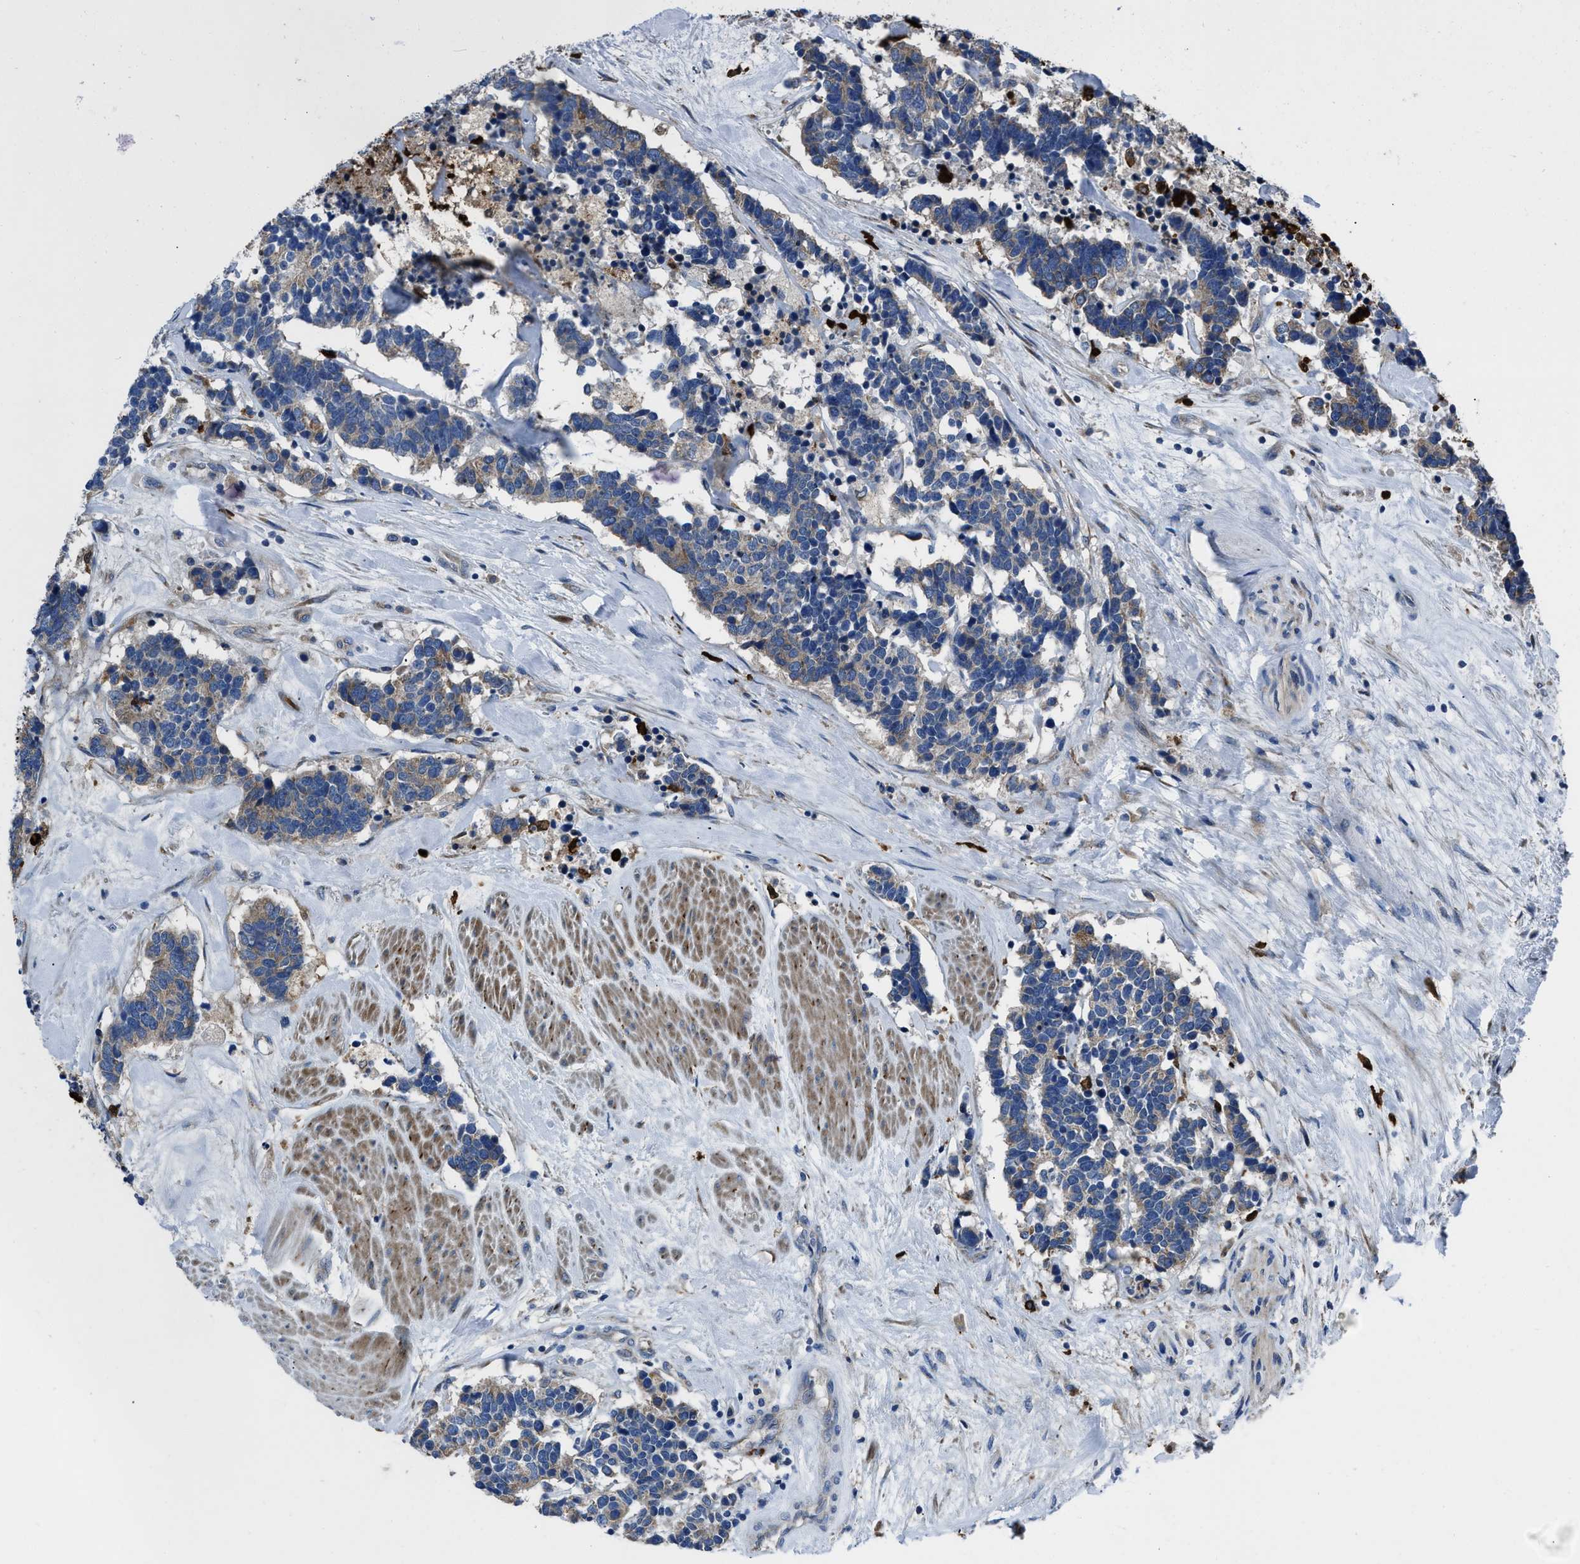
{"staining": {"intensity": "weak", "quantity": "<25%", "location": "cytoplasmic/membranous"}, "tissue": "carcinoid", "cell_type": "Tumor cells", "image_type": "cancer", "snomed": [{"axis": "morphology", "description": "Carcinoma, NOS"}, {"axis": "morphology", "description": "Carcinoid, malignant, NOS"}, {"axis": "topography", "description": "Urinary bladder"}], "caption": "IHC micrograph of human carcinoma stained for a protein (brown), which reveals no expression in tumor cells.", "gene": "ANGPT1", "patient": {"sex": "male", "age": 57}}